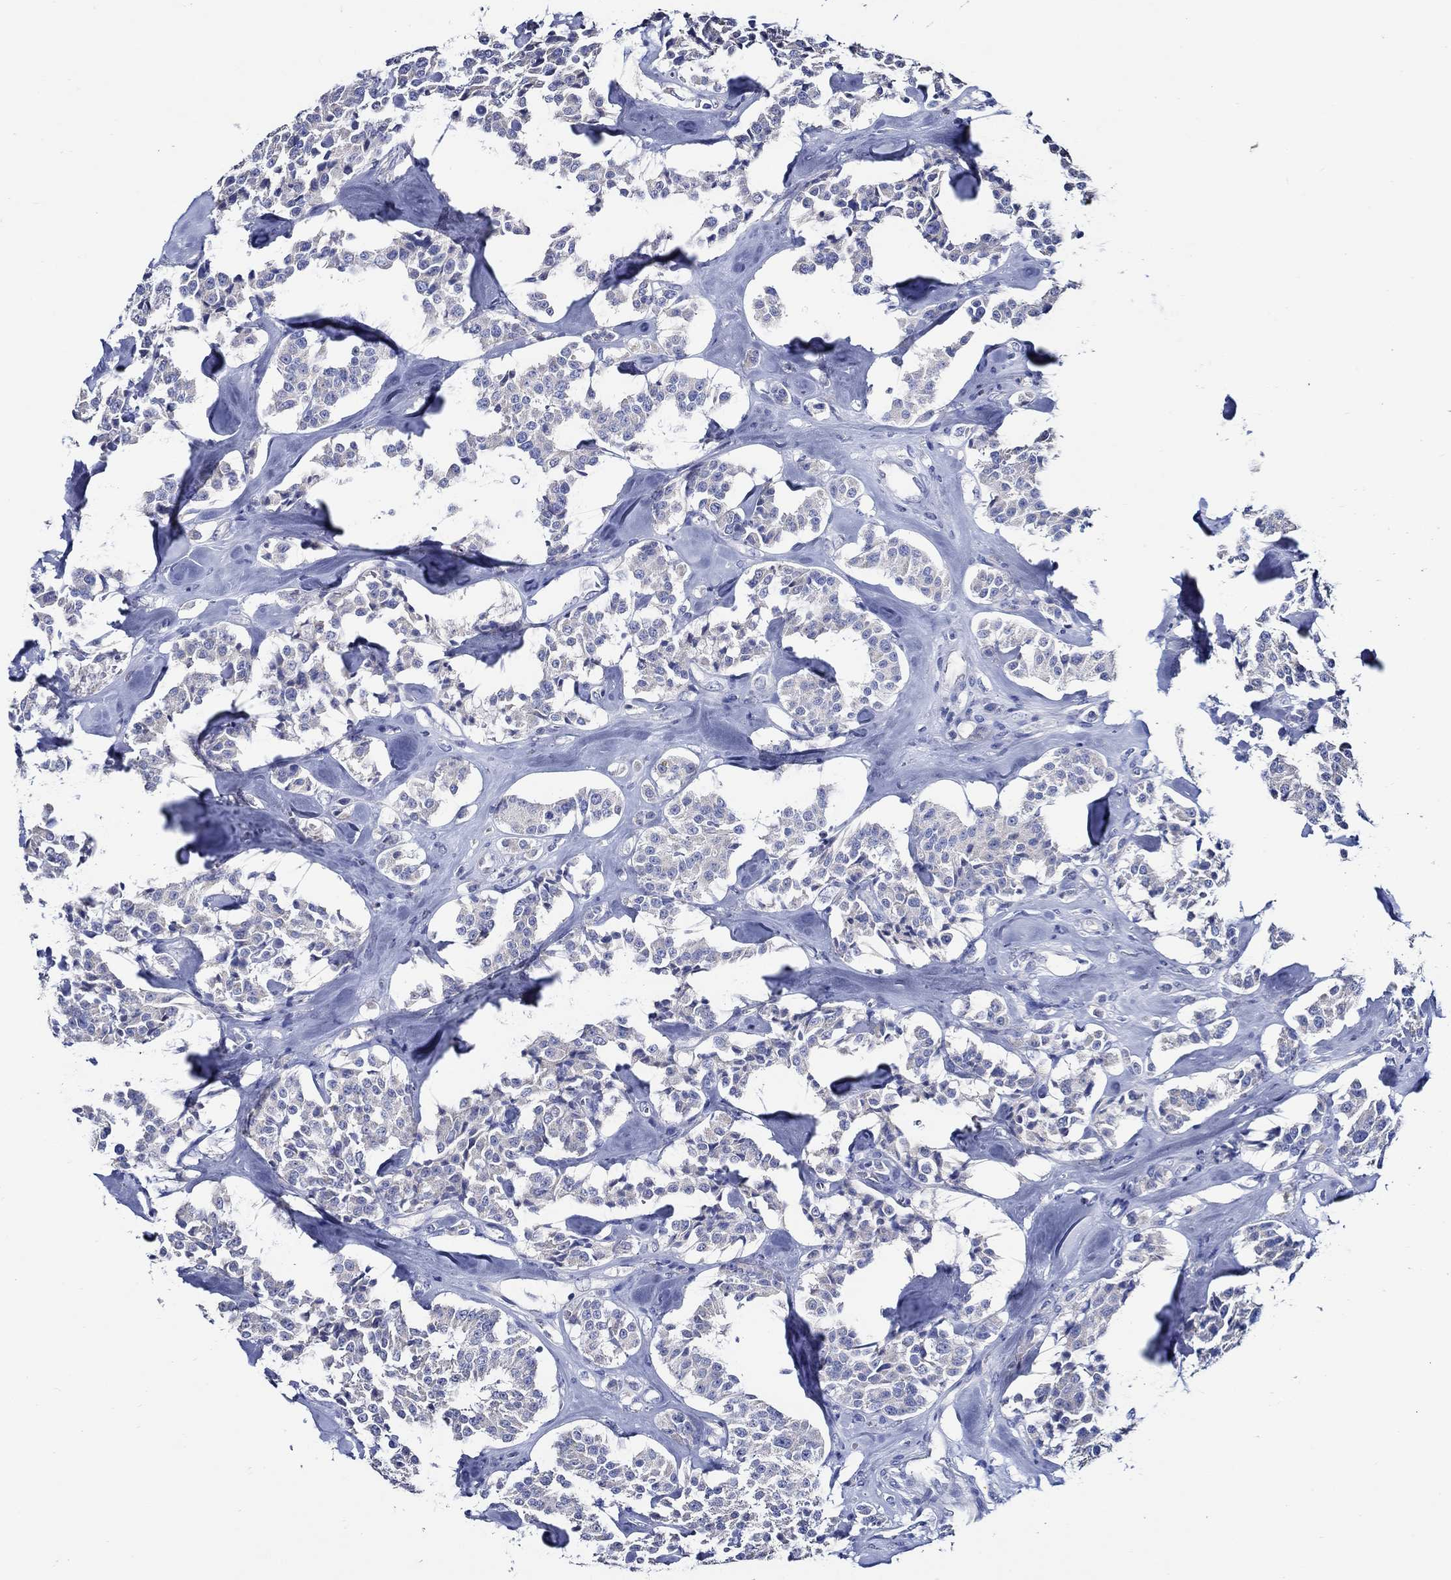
{"staining": {"intensity": "negative", "quantity": "none", "location": "none"}, "tissue": "carcinoid", "cell_type": "Tumor cells", "image_type": "cancer", "snomed": [{"axis": "morphology", "description": "Carcinoid, malignant, NOS"}, {"axis": "topography", "description": "Pancreas"}], "caption": "Photomicrograph shows no significant protein staining in tumor cells of carcinoid. (DAB immunohistochemistry (IHC), high magnification).", "gene": "SKOR1", "patient": {"sex": "male", "age": 41}}